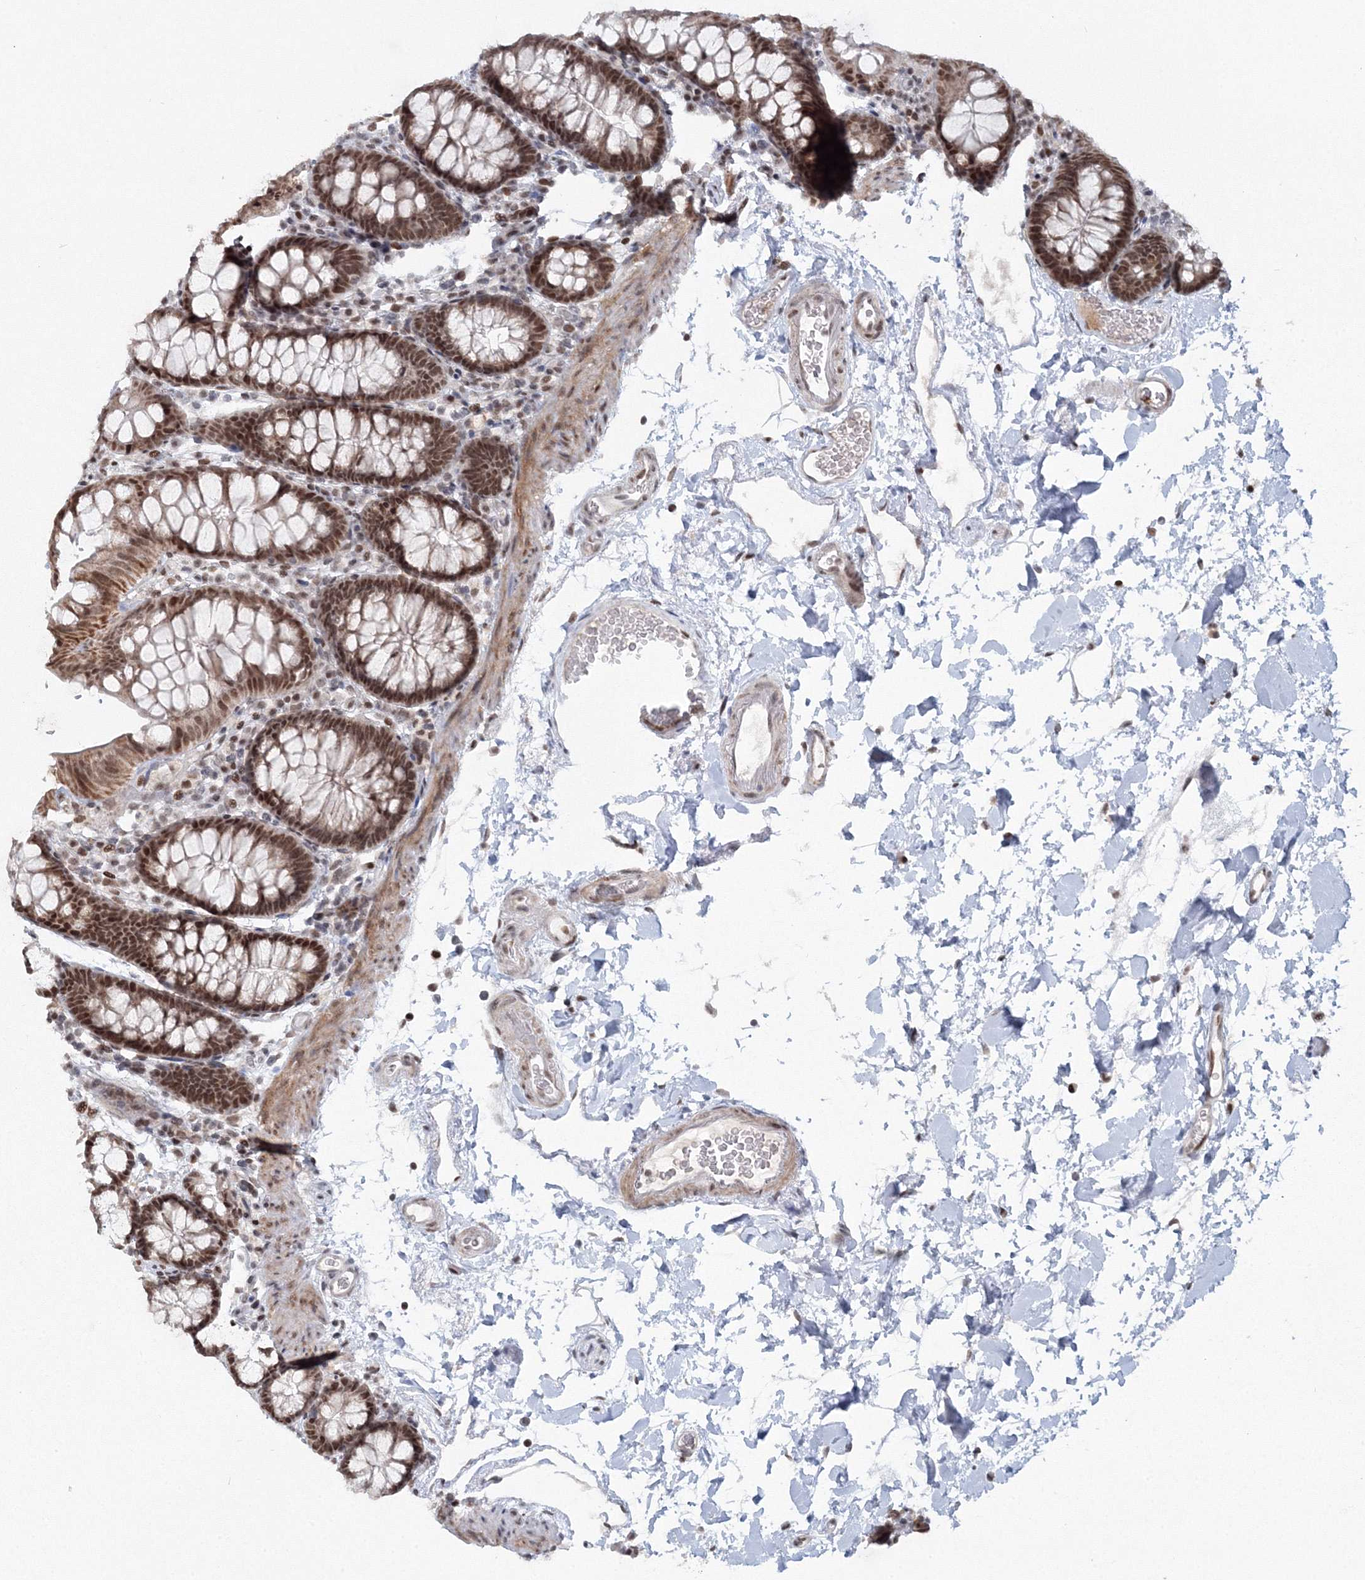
{"staining": {"intensity": "moderate", "quantity": ">75%", "location": "nuclear"}, "tissue": "colon", "cell_type": "Endothelial cells", "image_type": "normal", "snomed": [{"axis": "morphology", "description": "Normal tissue, NOS"}, {"axis": "topography", "description": "Colon"}], "caption": "Endothelial cells demonstrate medium levels of moderate nuclear staining in approximately >75% of cells in benign human colon. The staining is performed using DAB (3,3'-diaminobenzidine) brown chromogen to label protein expression. The nuclei are counter-stained blue using hematoxylin.", "gene": "C3orf33", "patient": {"sex": "male", "age": 75}}